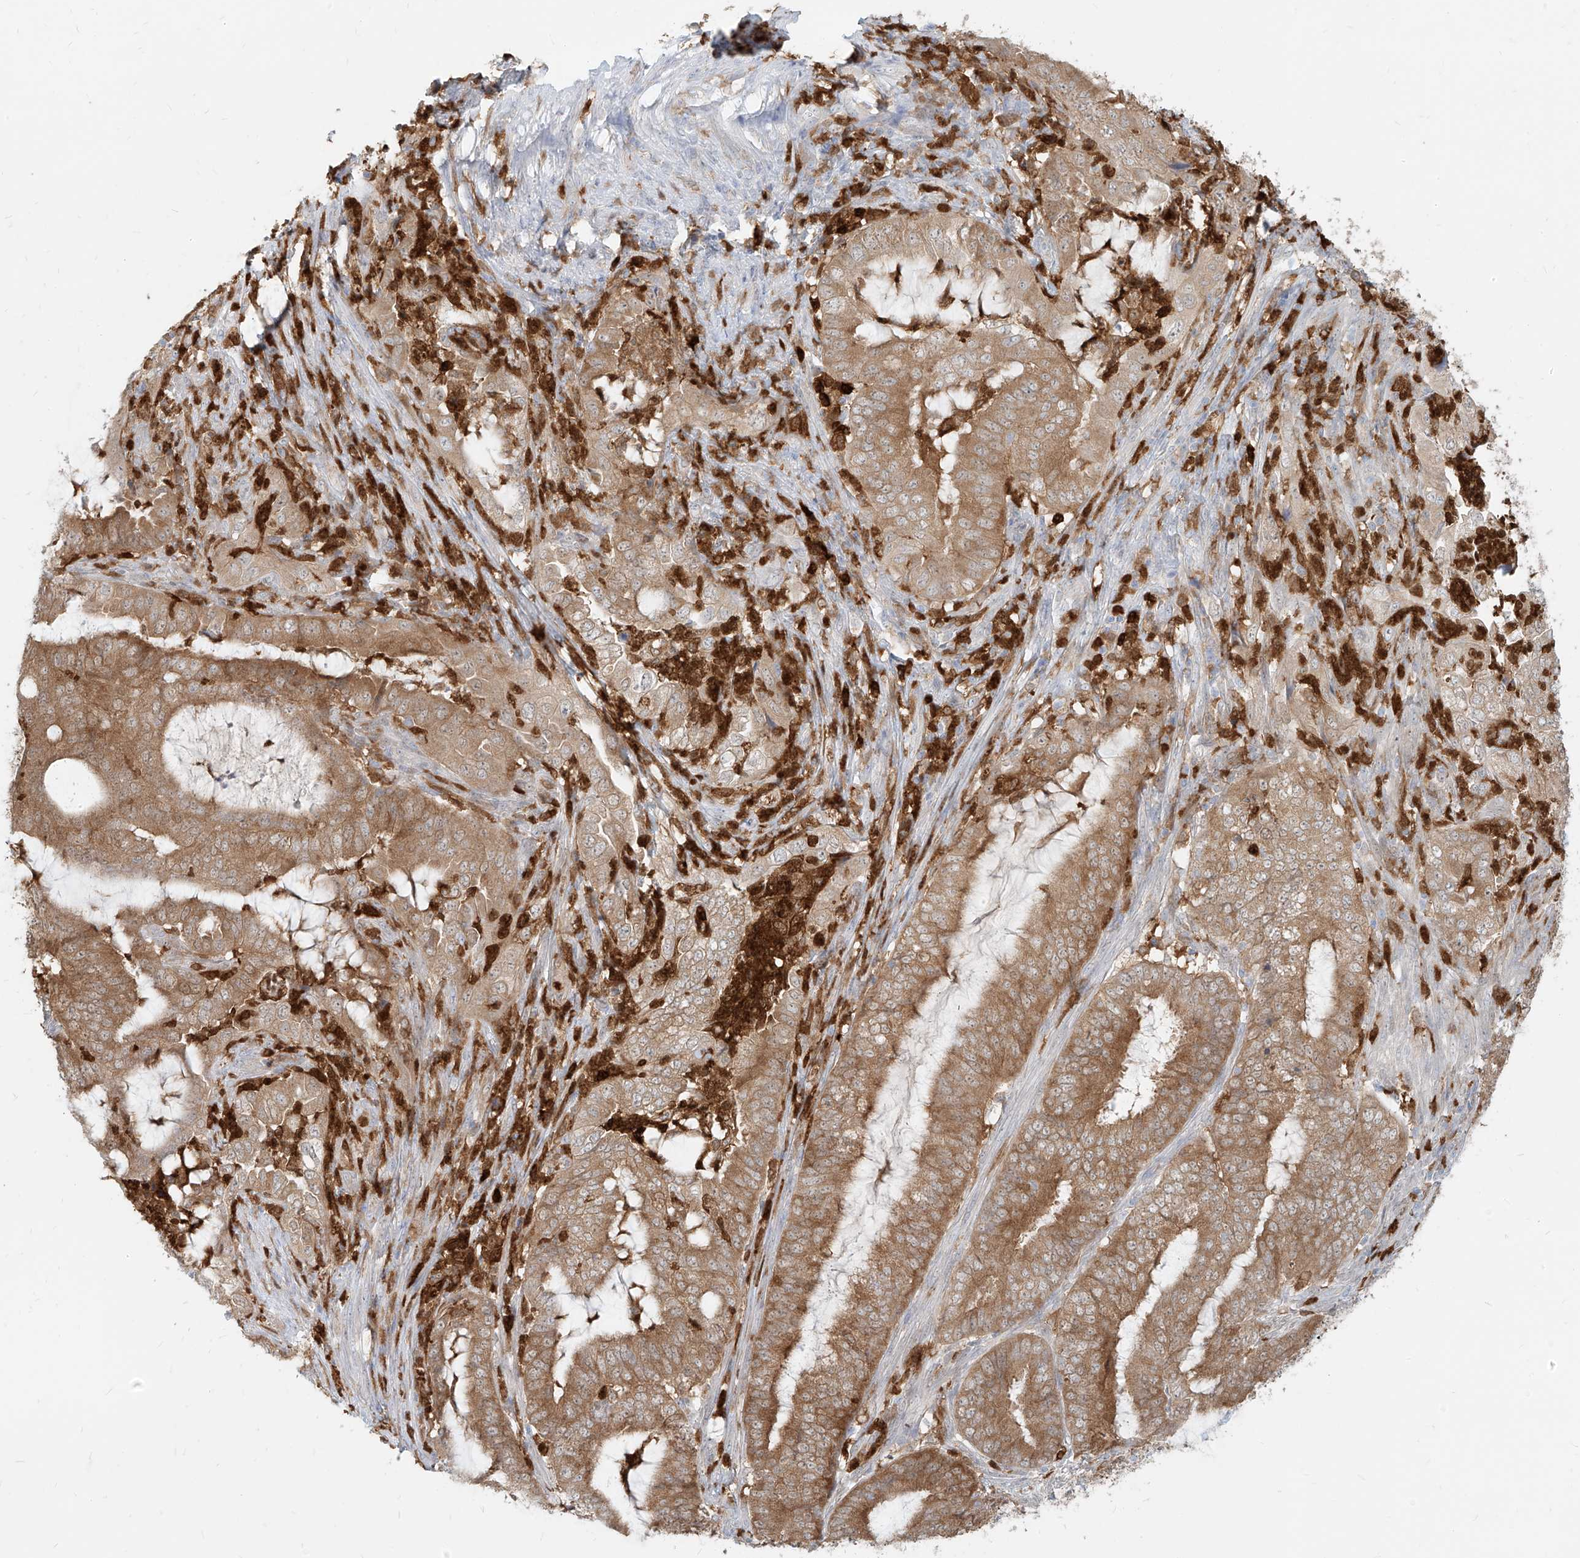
{"staining": {"intensity": "moderate", "quantity": ">75%", "location": "cytoplasmic/membranous"}, "tissue": "endometrial cancer", "cell_type": "Tumor cells", "image_type": "cancer", "snomed": [{"axis": "morphology", "description": "Adenocarcinoma, NOS"}, {"axis": "topography", "description": "Endometrium"}], "caption": "Adenocarcinoma (endometrial) was stained to show a protein in brown. There is medium levels of moderate cytoplasmic/membranous staining in about >75% of tumor cells. The protein is stained brown, and the nuclei are stained in blue (DAB (3,3'-diaminobenzidine) IHC with brightfield microscopy, high magnification).", "gene": "PGD", "patient": {"sex": "female", "age": 51}}